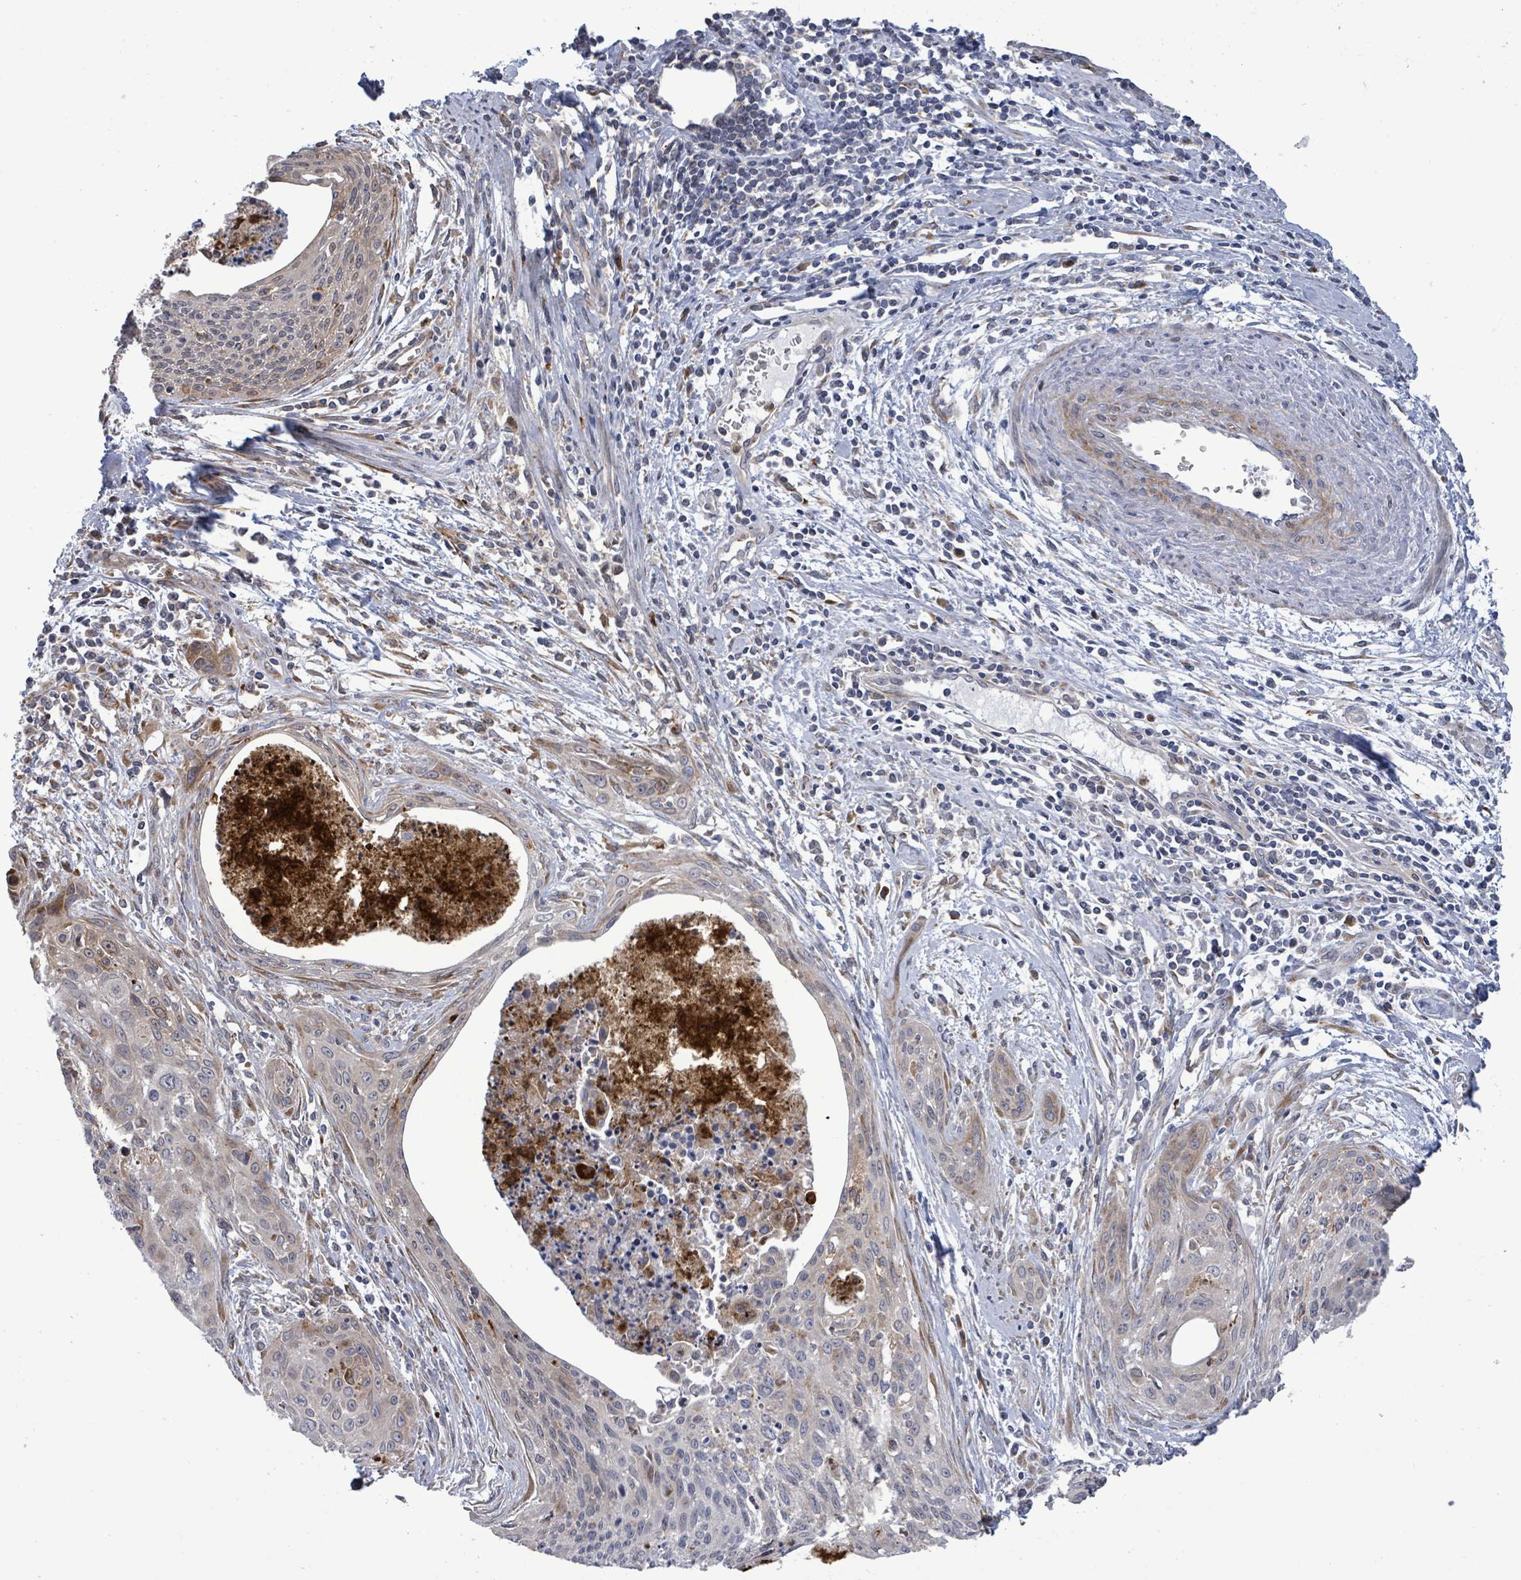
{"staining": {"intensity": "weak", "quantity": "<25%", "location": "cytoplasmic/membranous"}, "tissue": "cervical cancer", "cell_type": "Tumor cells", "image_type": "cancer", "snomed": [{"axis": "morphology", "description": "Squamous cell carcinoma, NOS"}, {"axis": "topography", "description": "Cervix"}], "caption": "Tumor cells are negative for brown protein staining in cervical cancer.", "gene": "SAR1A", "patient": {"sex": "female", "age": 55}}